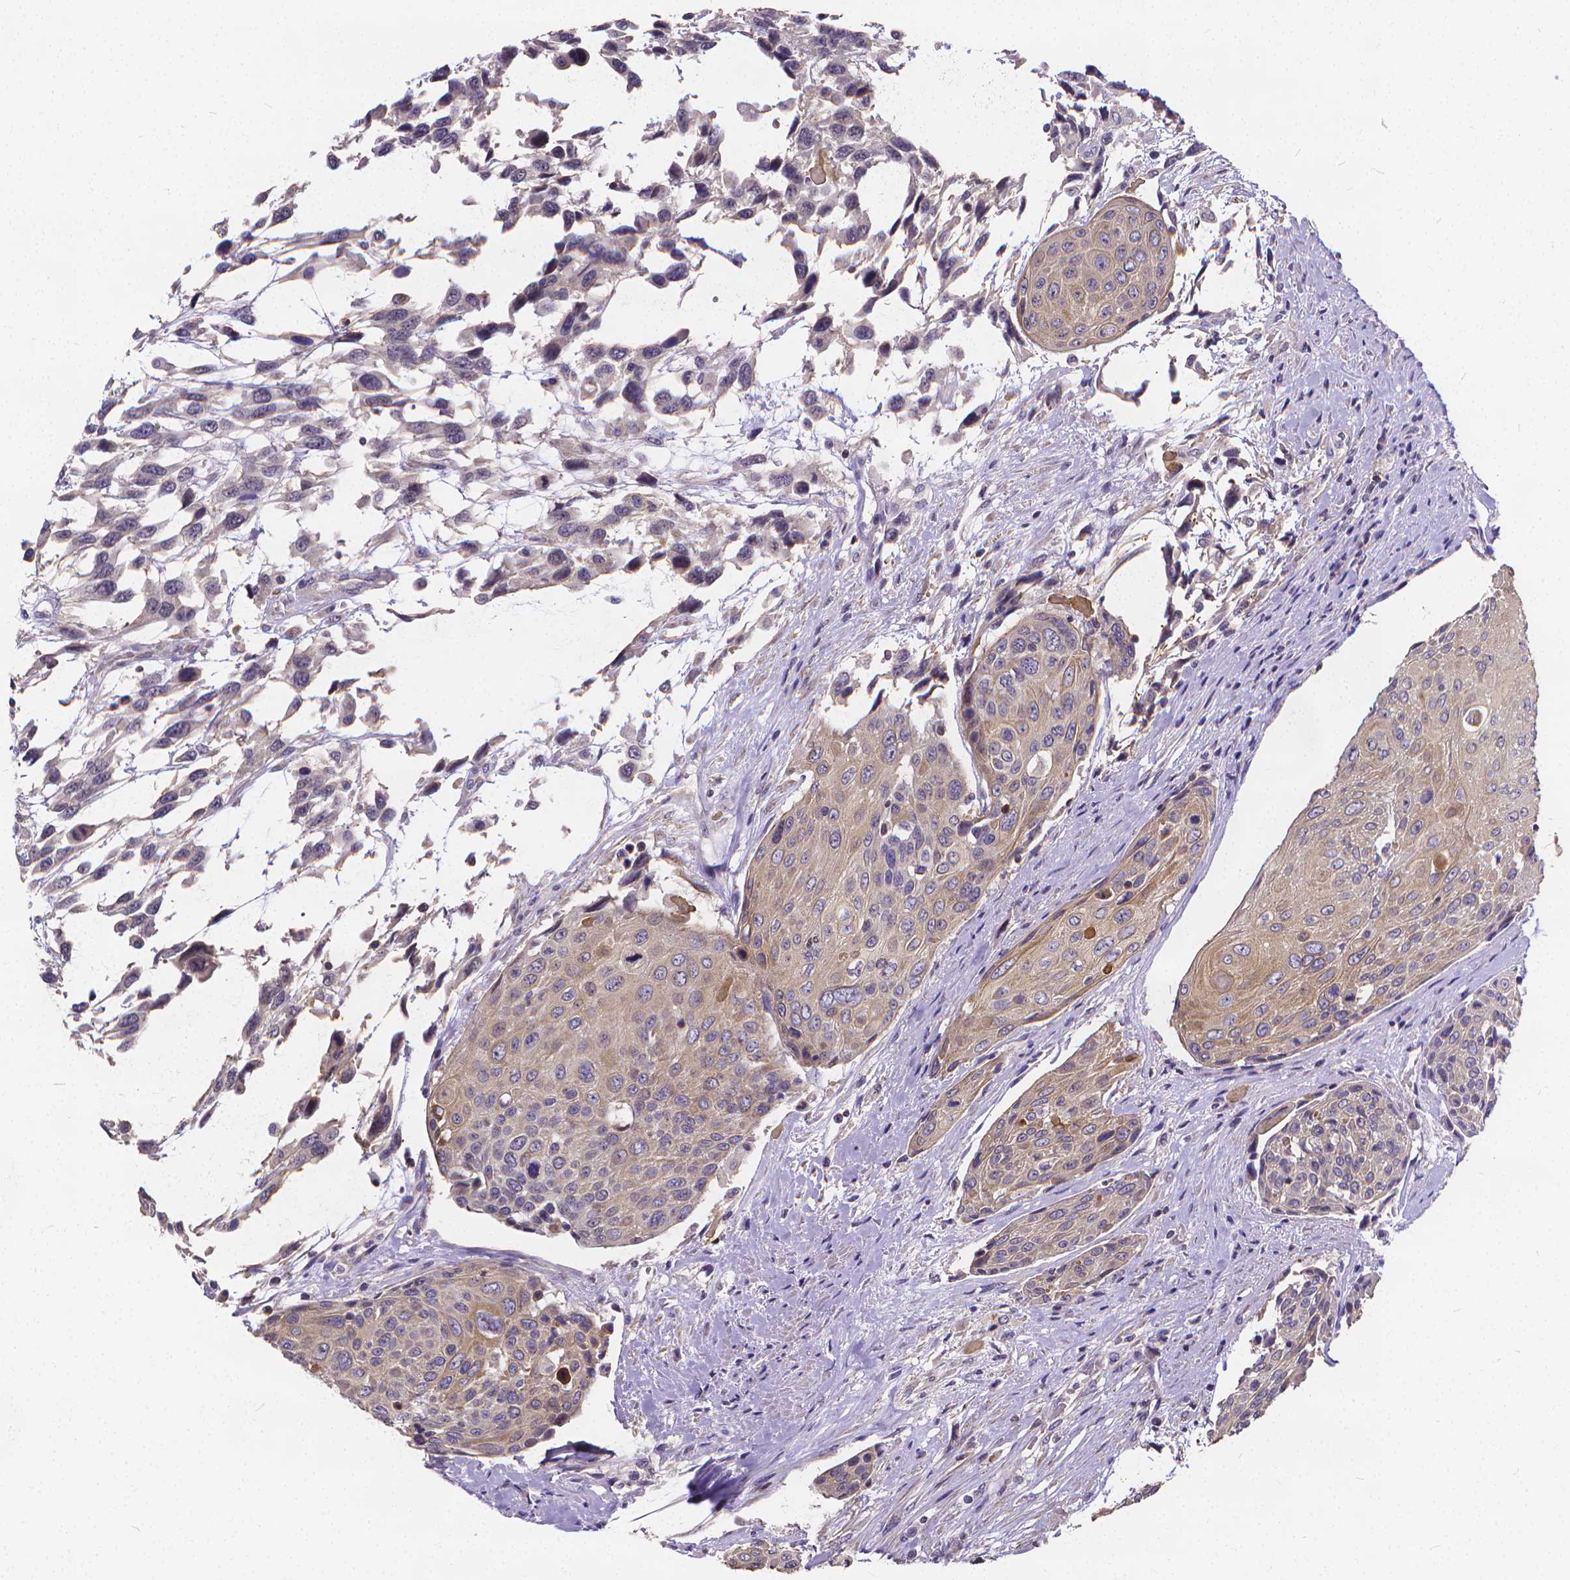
{"staining": {"intensity": "weak", "quantity": "<25%", "location": "cytoplasmic/membranous"}, "tissue": "urothelial cancer", "cell_type": "Tumor cells", "image_type": "cancer", "snomed": [{"axis": "morphology", "description": "Urothelial carcinoma, High grade"}, {"axis": "topography", "description": "Urinary bladder"}], "caption": "Tumor cells are negative for brown protein staining in urothelial cancer.", "gene": "GLRB", "patient": {"sex": "female", "age": 70}}